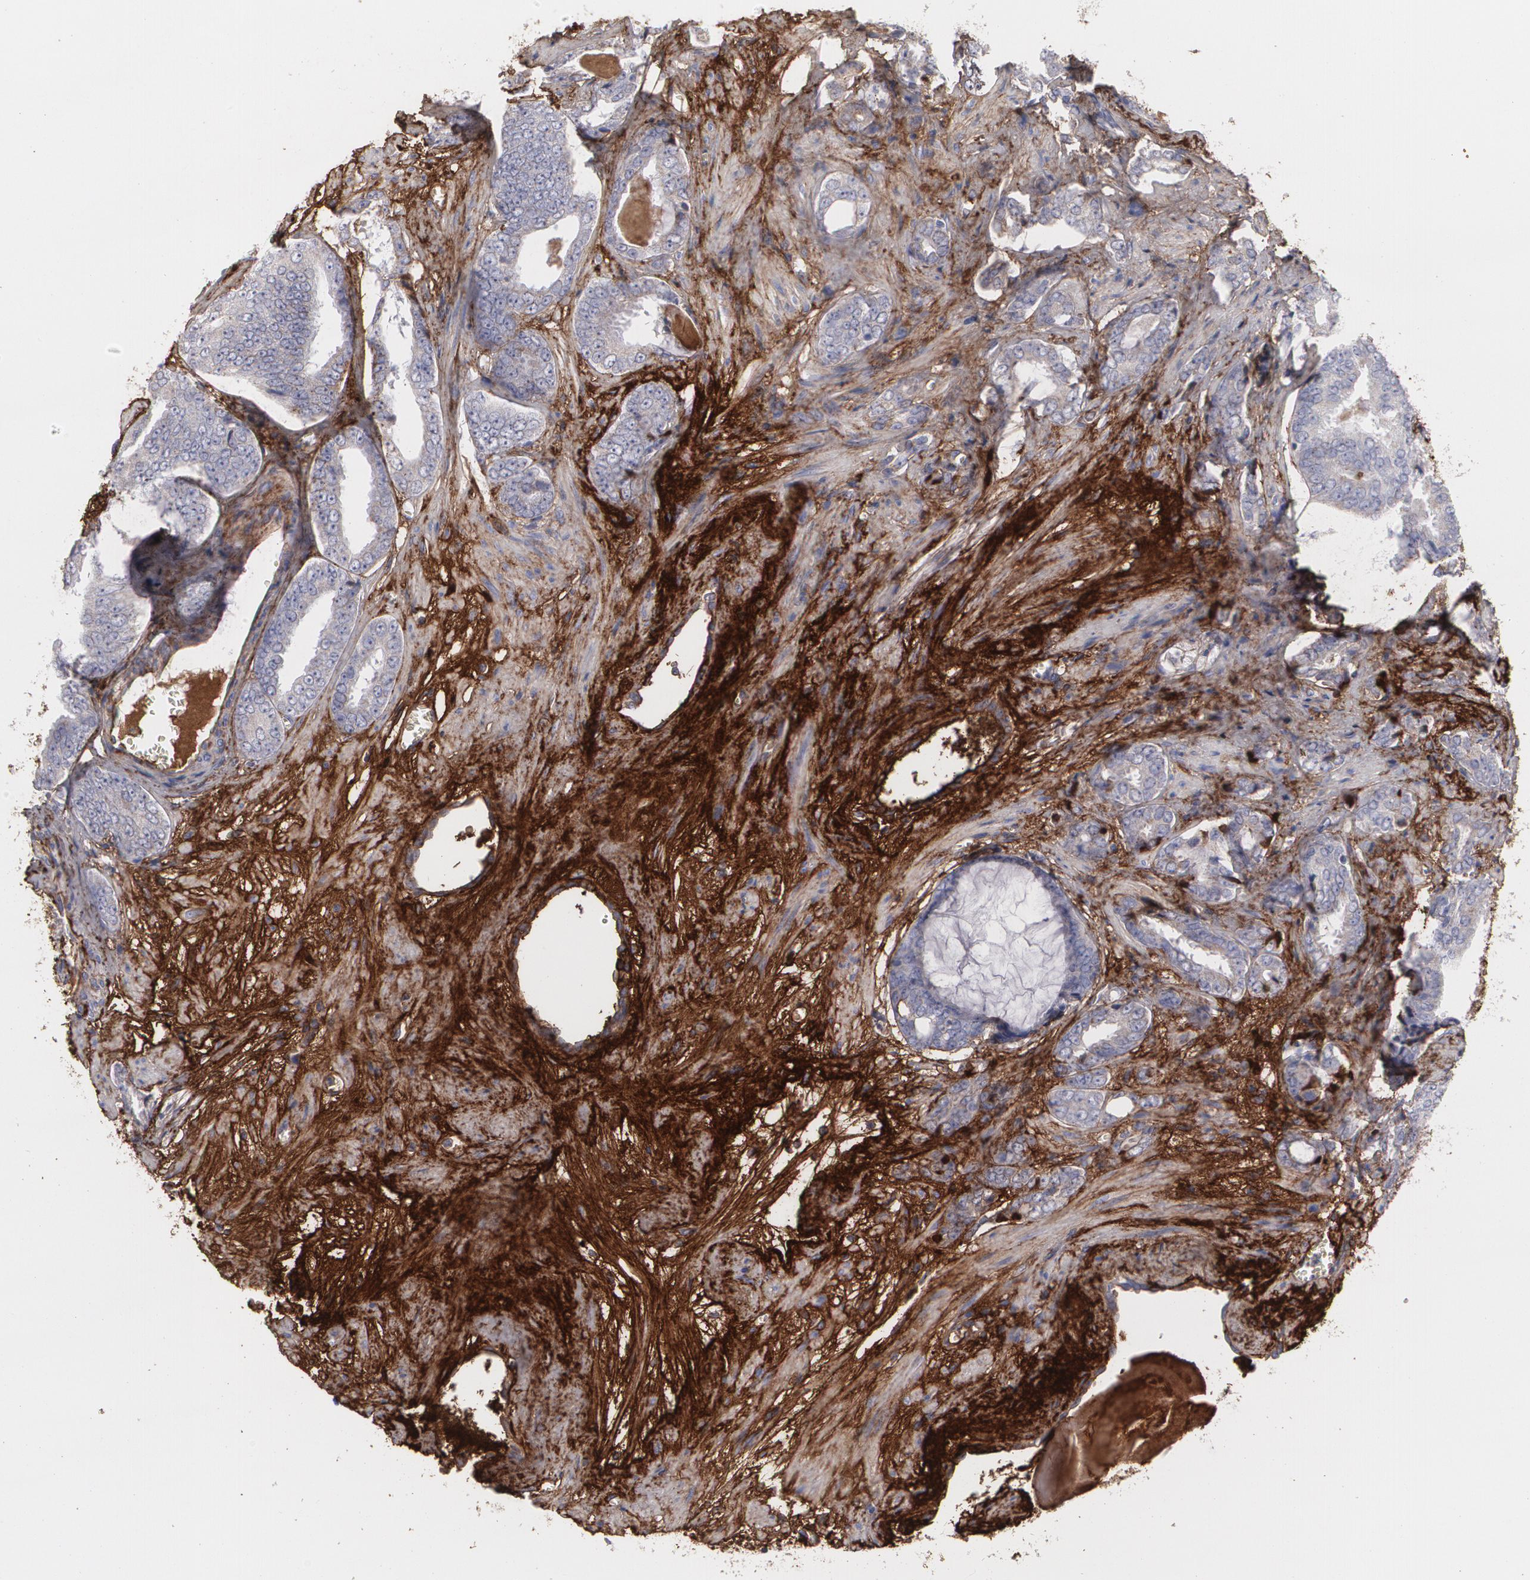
{"staining": {"intensity": "weak", "quantity": ">75%", "location": "cytoplasmic/membranous"}, "tissue": "prostate cancer", "cell_type": "Tumor cells", "image_type": "cancer", "snomed": [{"axis": "morphology", "description": "Adenocarcinoma, Medium grade"}, {"axis": "topography", "description": "Prostate"}], "caption": "DAB immunohistochemical staining of human prostate cancer (adenocarcinoma (medium-grade)) displays weak cytoplasmic/membranous protein expression in approximately >75% of tumor cells.", "gene": "FBLN1", "patient": {"sex": "male", "age": 79}}